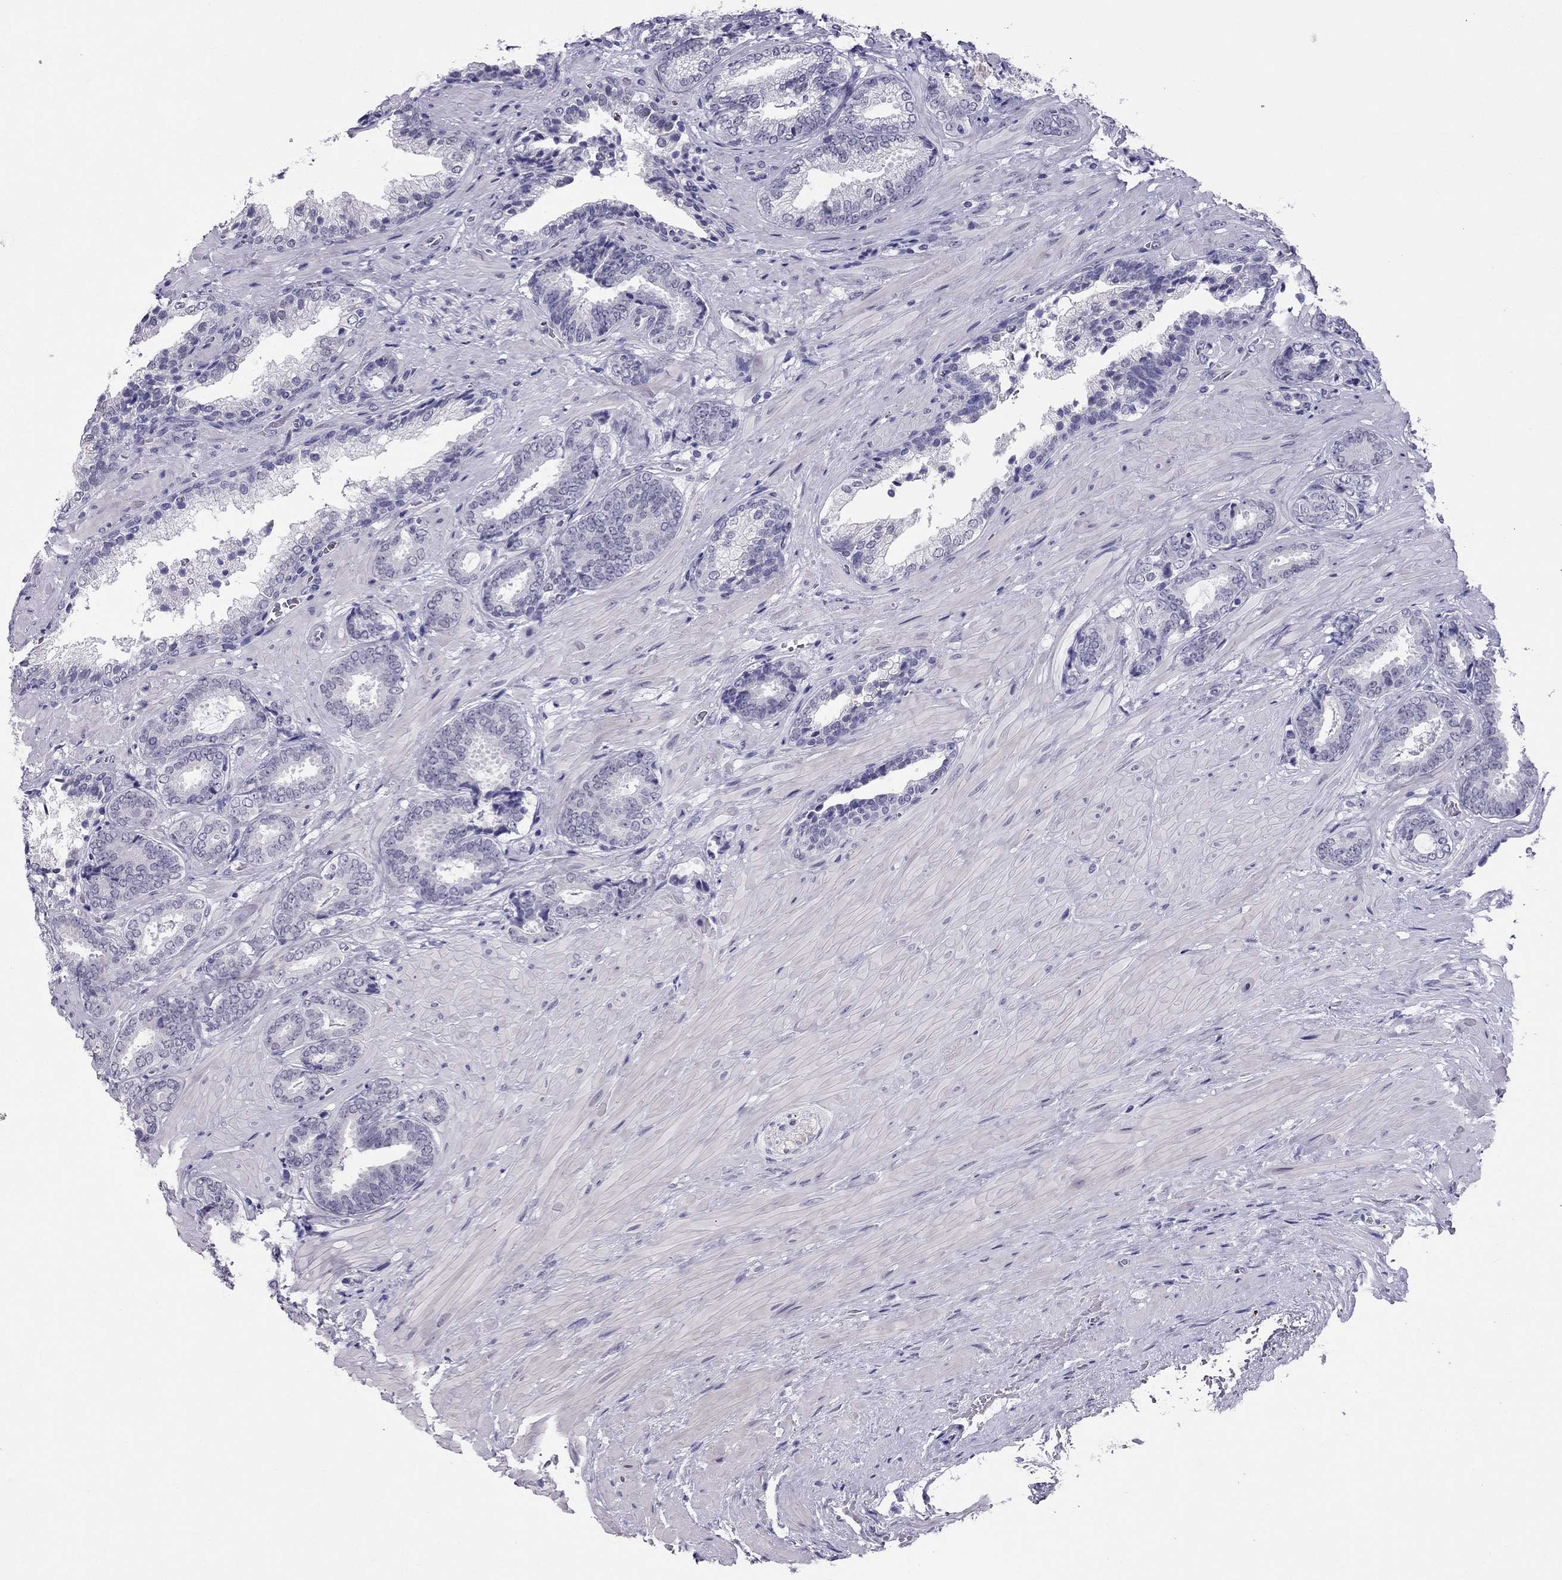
{"staining": {"intensity": "negative", "quantity": "none", "location": "none"}, "tissue": "prostate cancer", "cell_type": "Tumor cells", "image_type": "cancer", "snomed": [{"axis": "morphology", "description": "Adenocarcinoma, Low grade"}, {"axis": "topography", "description": "Prostate"}], "caption": "High magnification brightfield microscopy of prostate cancer (adenocarcinoma (low-grade)) stained with DAB (3,3'-diaminobenzidine) (brown) and counterstained with hematoxylin (blue): tumor cells show no significant staining.", "gene": "CROCC2", "patient": {"sex": "male", "age": 61}}